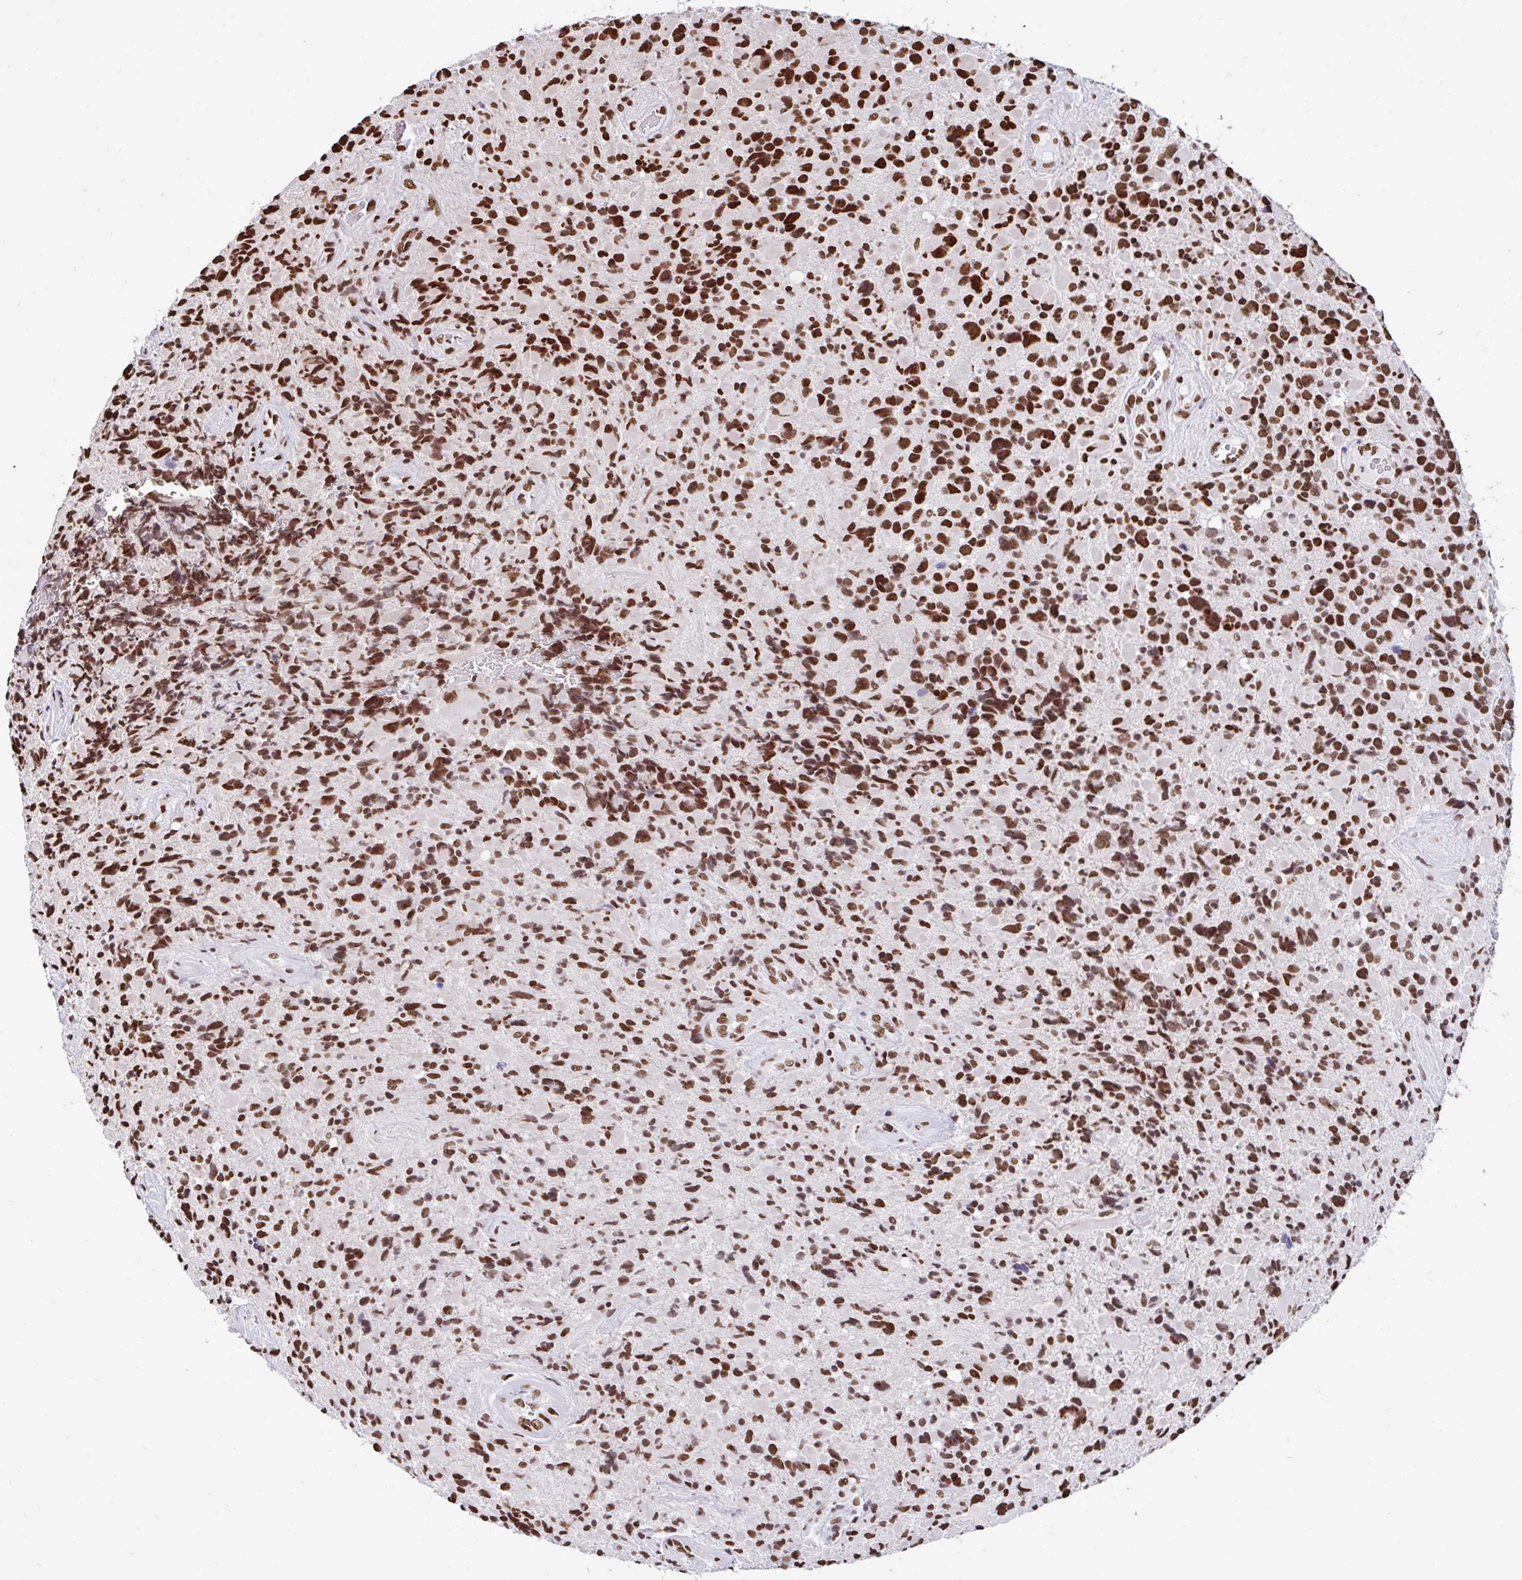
{"staining": {"intensity": "strong", "quantity": ">75%", "location": "nuclear"}, "tissue": "glioma", "cell_type": "Tumor cells", "image_type": "cancer", "snomed": [{"axis": "morphology", "description": "Glioma, malignant, High grade"}, {"axis": "topography", "description": "Brain"}], "caption": "The histopathology image displays staining of malignant high-grade glioma, revealing strong nuclear protein expression (brown color) within tumor cells.", "gene": "KHDRBS1", "patient": {"sex": "female", "age": 40}}